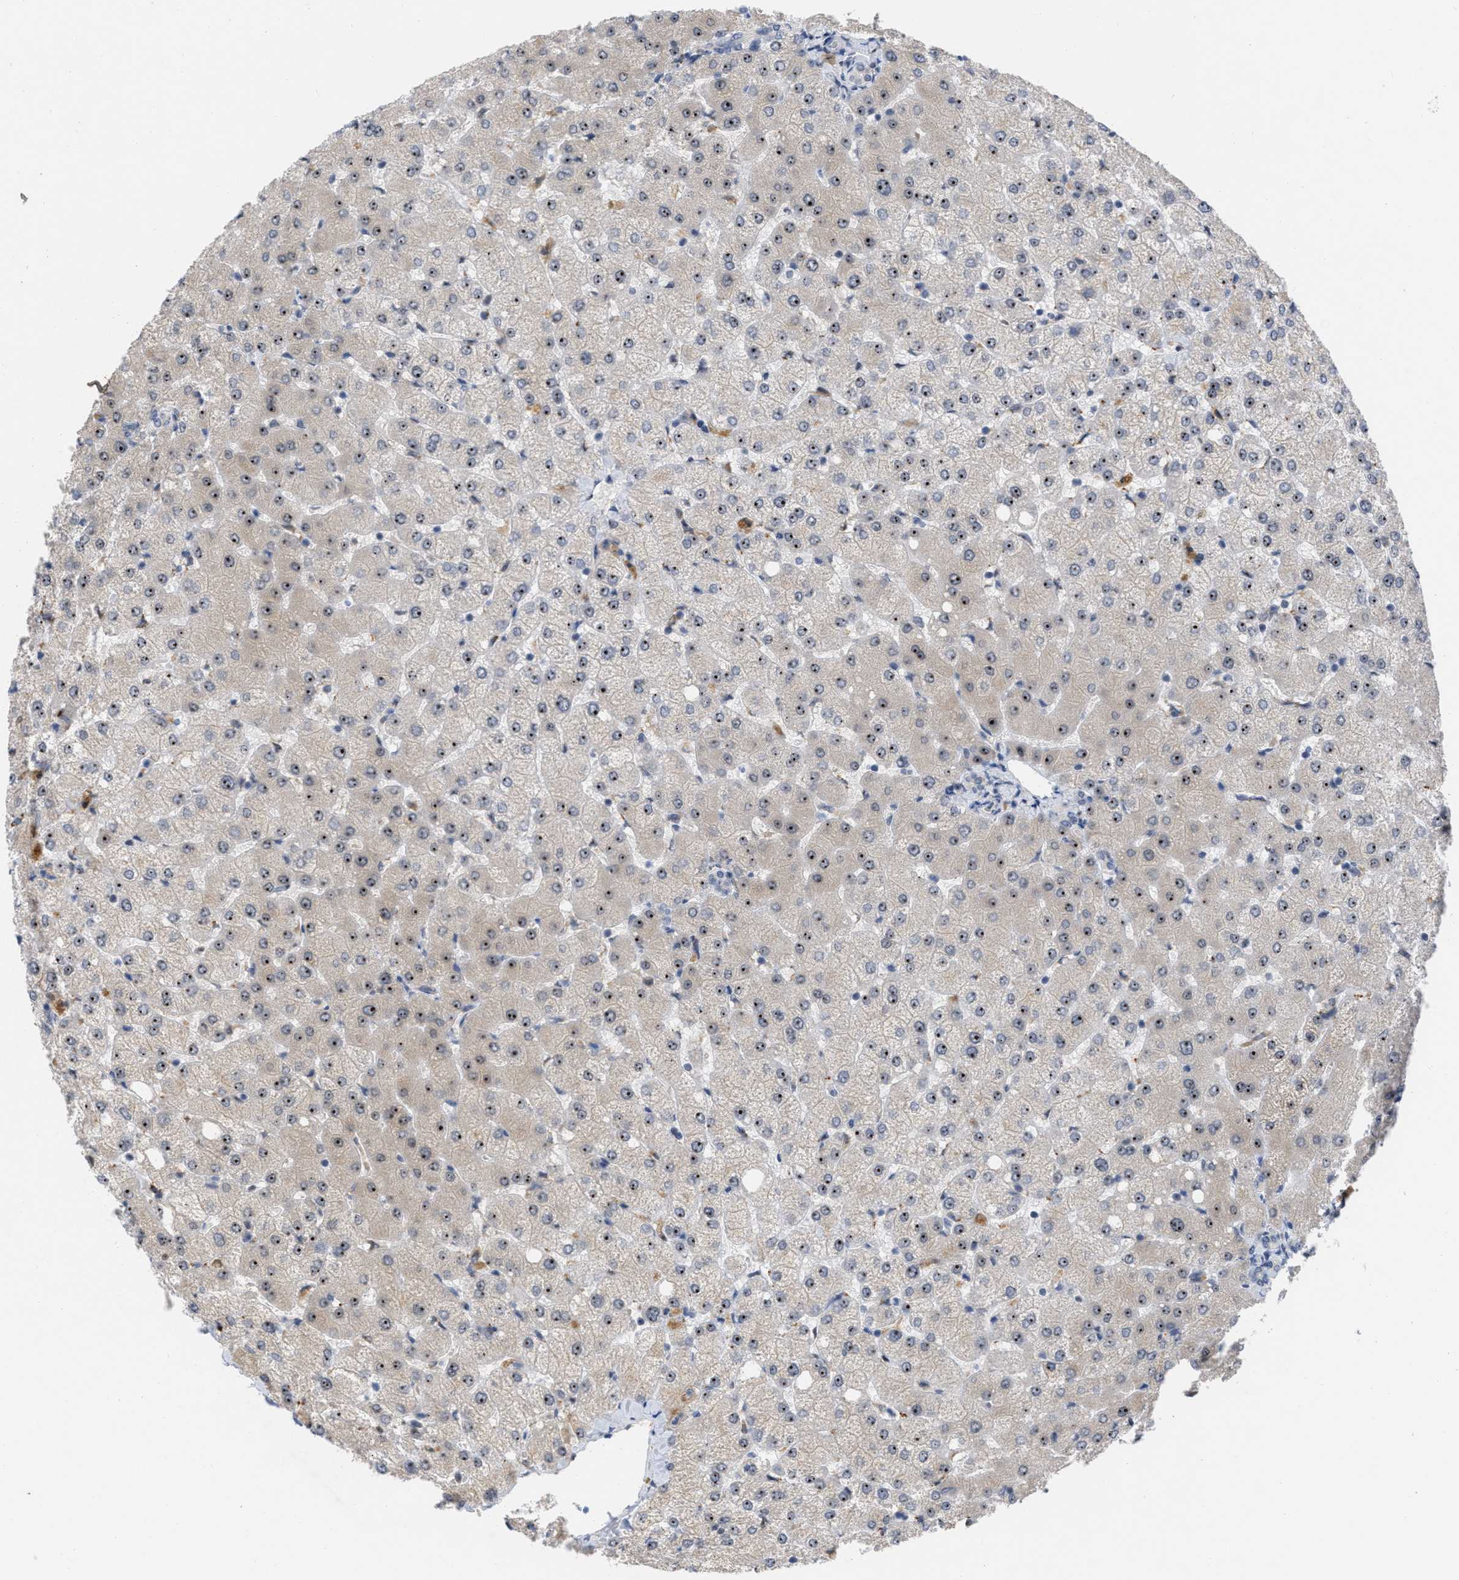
{"staining": {"intensity": "negative", "quantity": "none", "location": "none"}, "tissue": "liver", "cell_type": "Cholangiocytes", "image_type": "normal", "snomed": [{"axis": "morphology", "description": "Normal tissue, NOS"}, {"axis": "topography", "description": "Liver"}], "caption": "Immunohistochemistry micrograph of unremarkable human liver stained for a protein (brown), which displays no staining in cholangiocytes.", "gene": "ELAC2", "patient": {"sex": "female", "age": 54}}